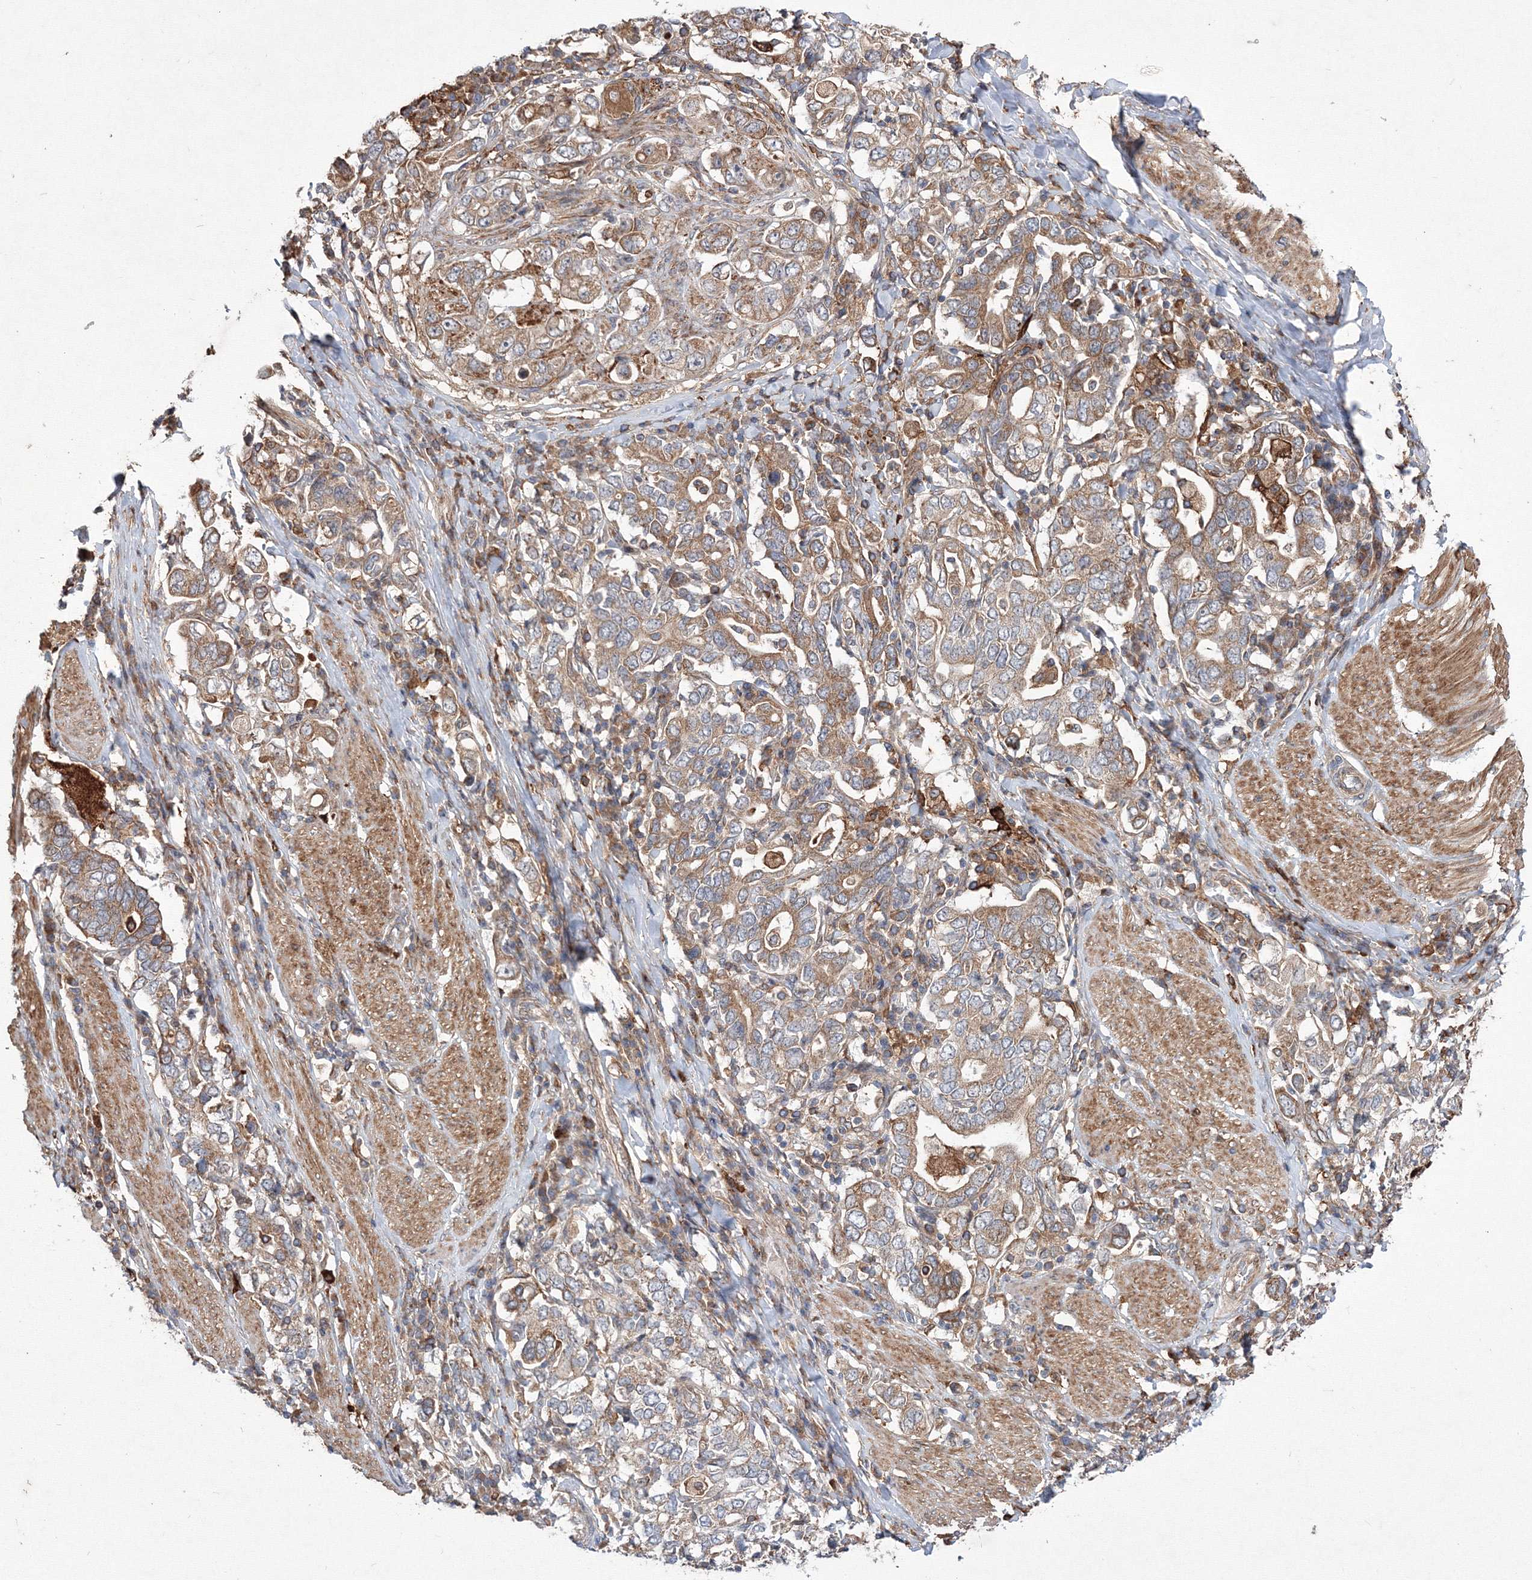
{"staining": {"intensity": "moderate", "quantity": ">75%", "location": "cytoplasmic/membranous"}, "tissue": "stomach cancer", "cell_type": "Tumor cells", "image_type": "cancer", "snomed": [{"axis": "morphology", "description": "Adenocarcinoma, NOS"}, {"axis": "topography", "description": "Stomach, upper"}], "caption": "Stomach cancer was stained to show a protein in brown. There is medium levels of moderate cytoplasmic/membranous positivity in about >75% of tumor cells. (DAB (3,3'-diaminobenzidine) IHC, brown staining for protein, blue staining for nuclei).", "gene": "RANBP3L", "patient": {"sex": "male", "age": 62}}